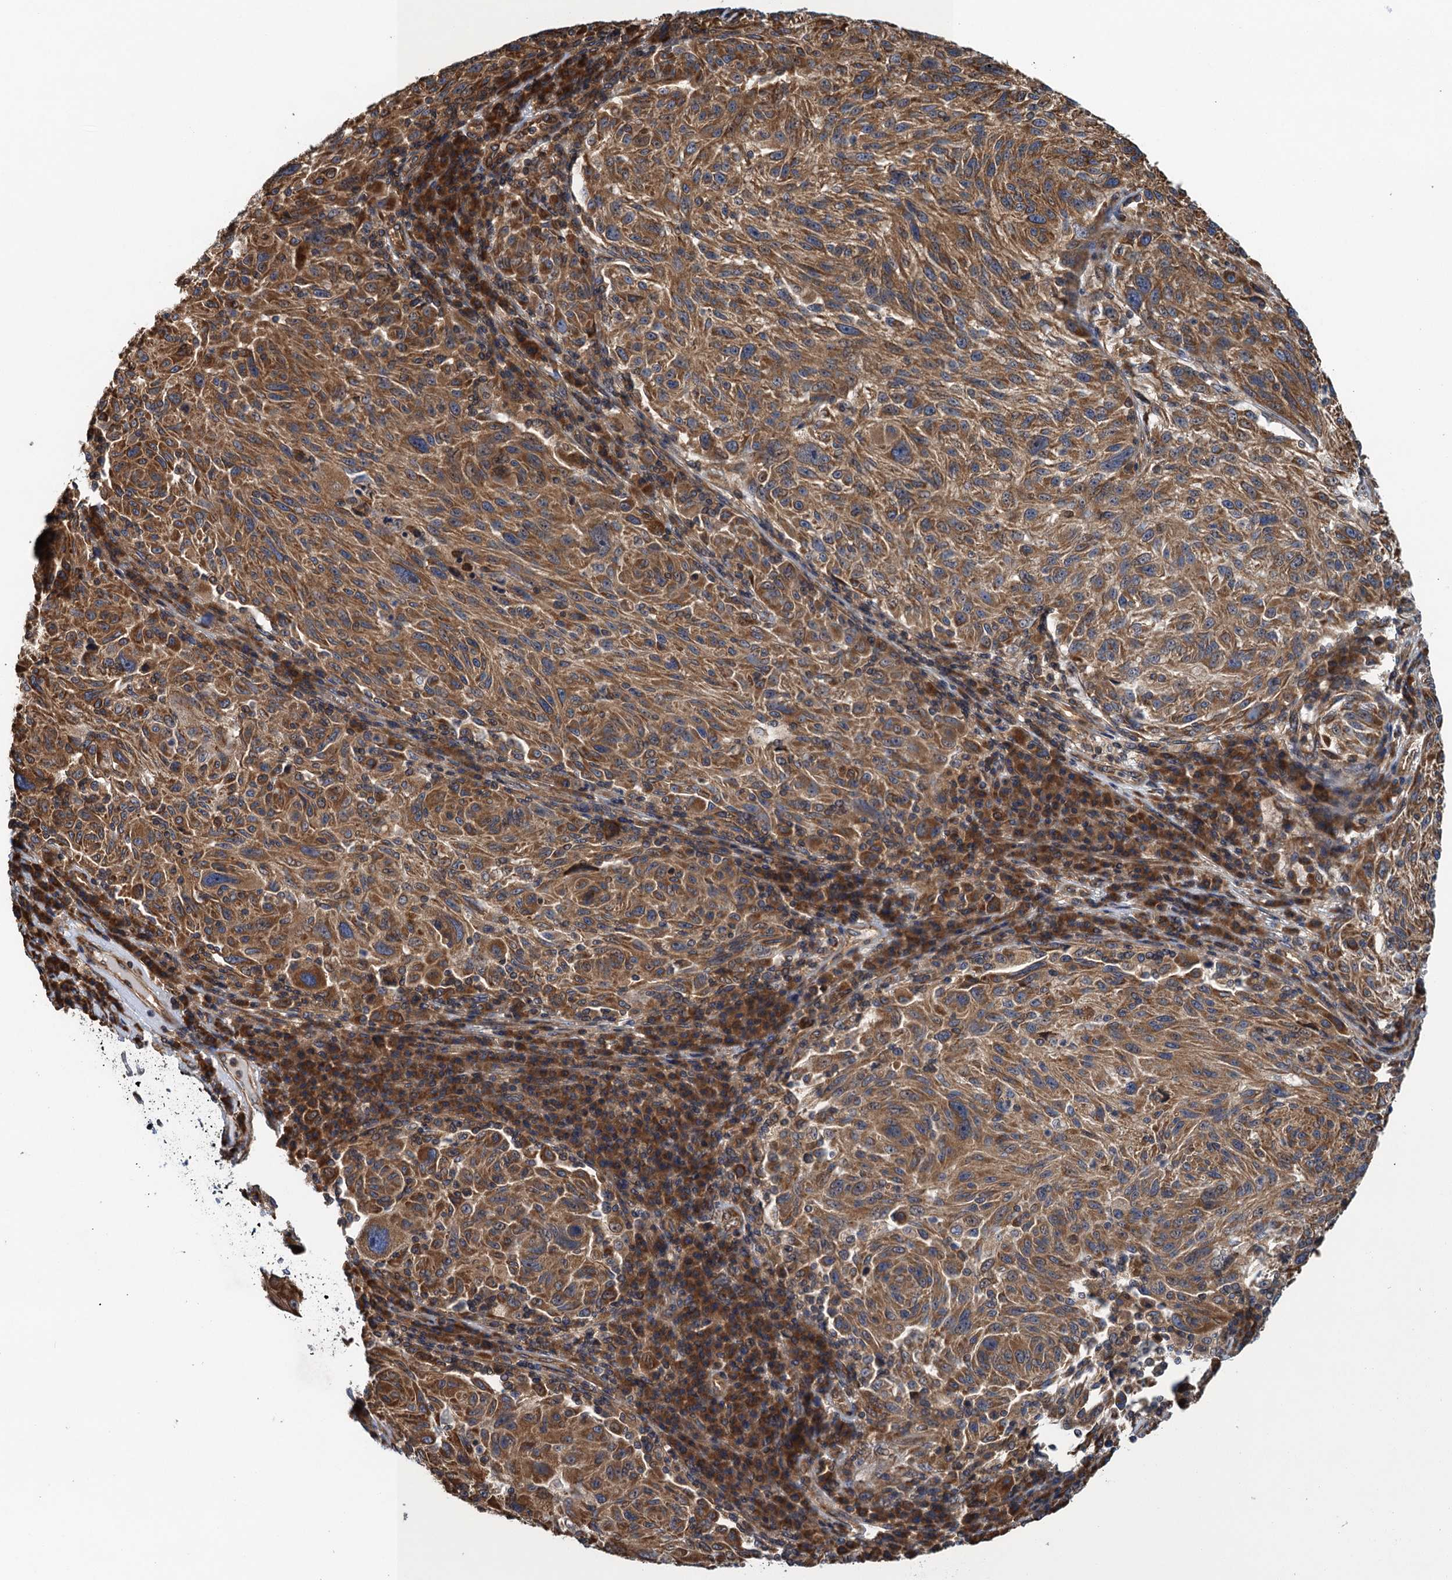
{"staining": {"intensity": "moderate", "quantity": ">75%", "location": "cytoplasmic/membranous"}, "tissue": "melanoma", "cell_type": "Tumor cells", "image_type": "cancer", "snomed": [{"axis": "morphology", "description": "Malignant melanoma, NOS"}, {"axis": "topography", "description": "Skin"}], "caption": "Moderate cytoplasmic/membranous protein staining is seen in approximately >75% of tumor cells in melanoma.", "gene": "MDM1", "patient": {"sex": "male", "age": 53}}